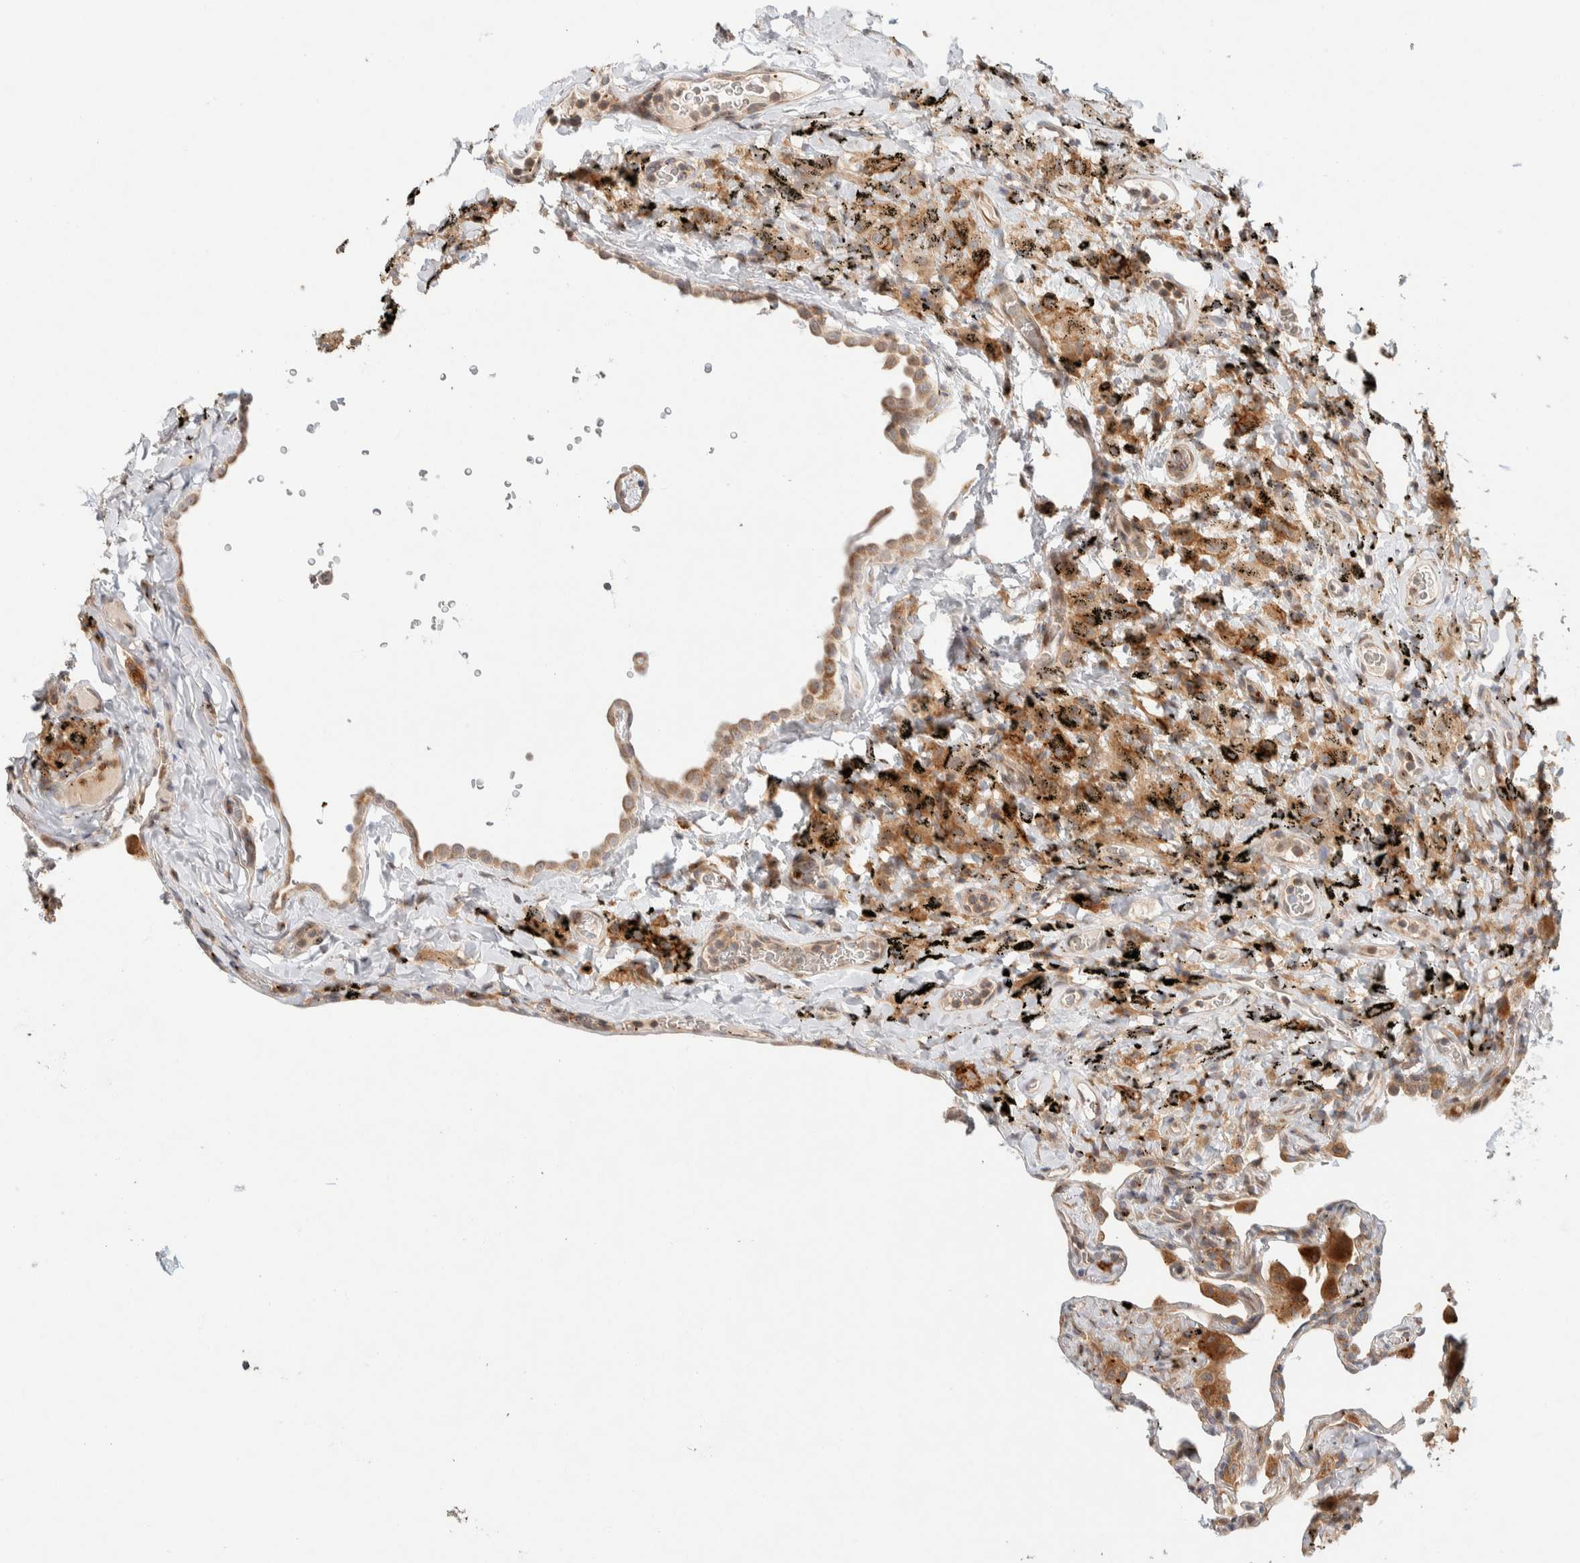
{"staining": {"intensity": "weak", "quantity": "25%-75%", "location": "cytoplasmic/membranous"}, "tissue": "lung", "cell_type": "Alveolar cells", "image_type": "normal", "snomed": [{"axis": "morphology", "description": "Normal tissue, NOS"}, {"axis": "topography", "description": "Lung"}], "caption": "Immunohistochemistry (IHC) of unremarkable human lung shows low levels of weak cytoplasmic/membranous expression in about 25%-75% of alveolar cells.", "gene": "KIF9", "patient": {"sex": "male", "age": 59}}